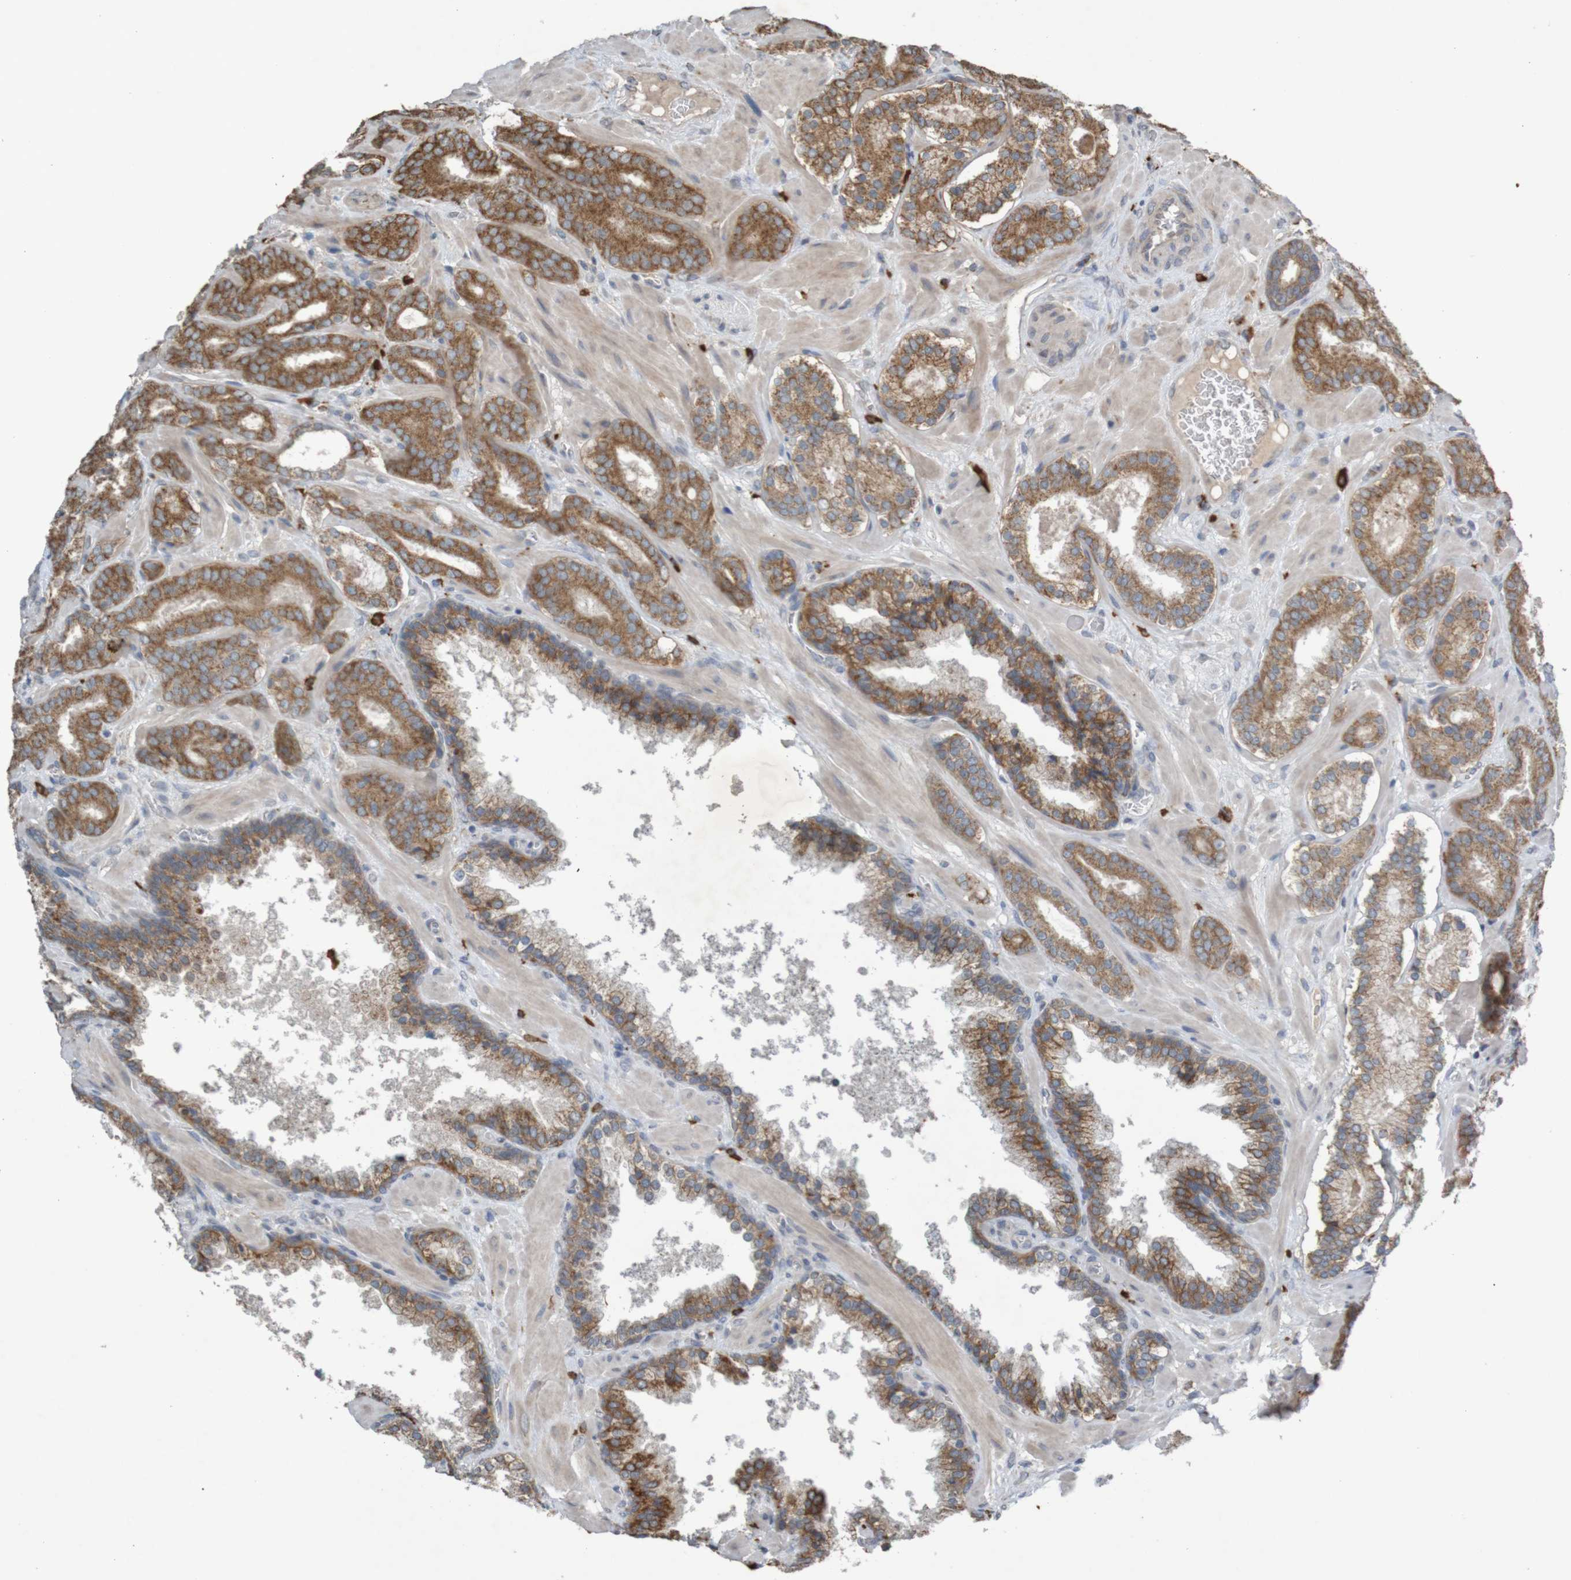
{"staining": {"intensity": "moderate", "quantity": ">75%", "location": "cytoplasmic/membranous"}, "tissue": "prostate cancer", "cell_type": "Tumor cells", "image_type": "cancer", "snomed": [{"axis": "morphology", "description": "Adenocarcinoma, Low grade"}, {"axis": "topography", "description": "Prostate"}], "caption": "DAB immunohistochemical staining of human prostate cancer (adenocarcinoma (low-grade)) reveals moderate cytoplasmic/membranous protein positivity in about >75% of tumor cells.", "gene": "B3GAT2", "patient": {"sex": "male", "age": 63}}